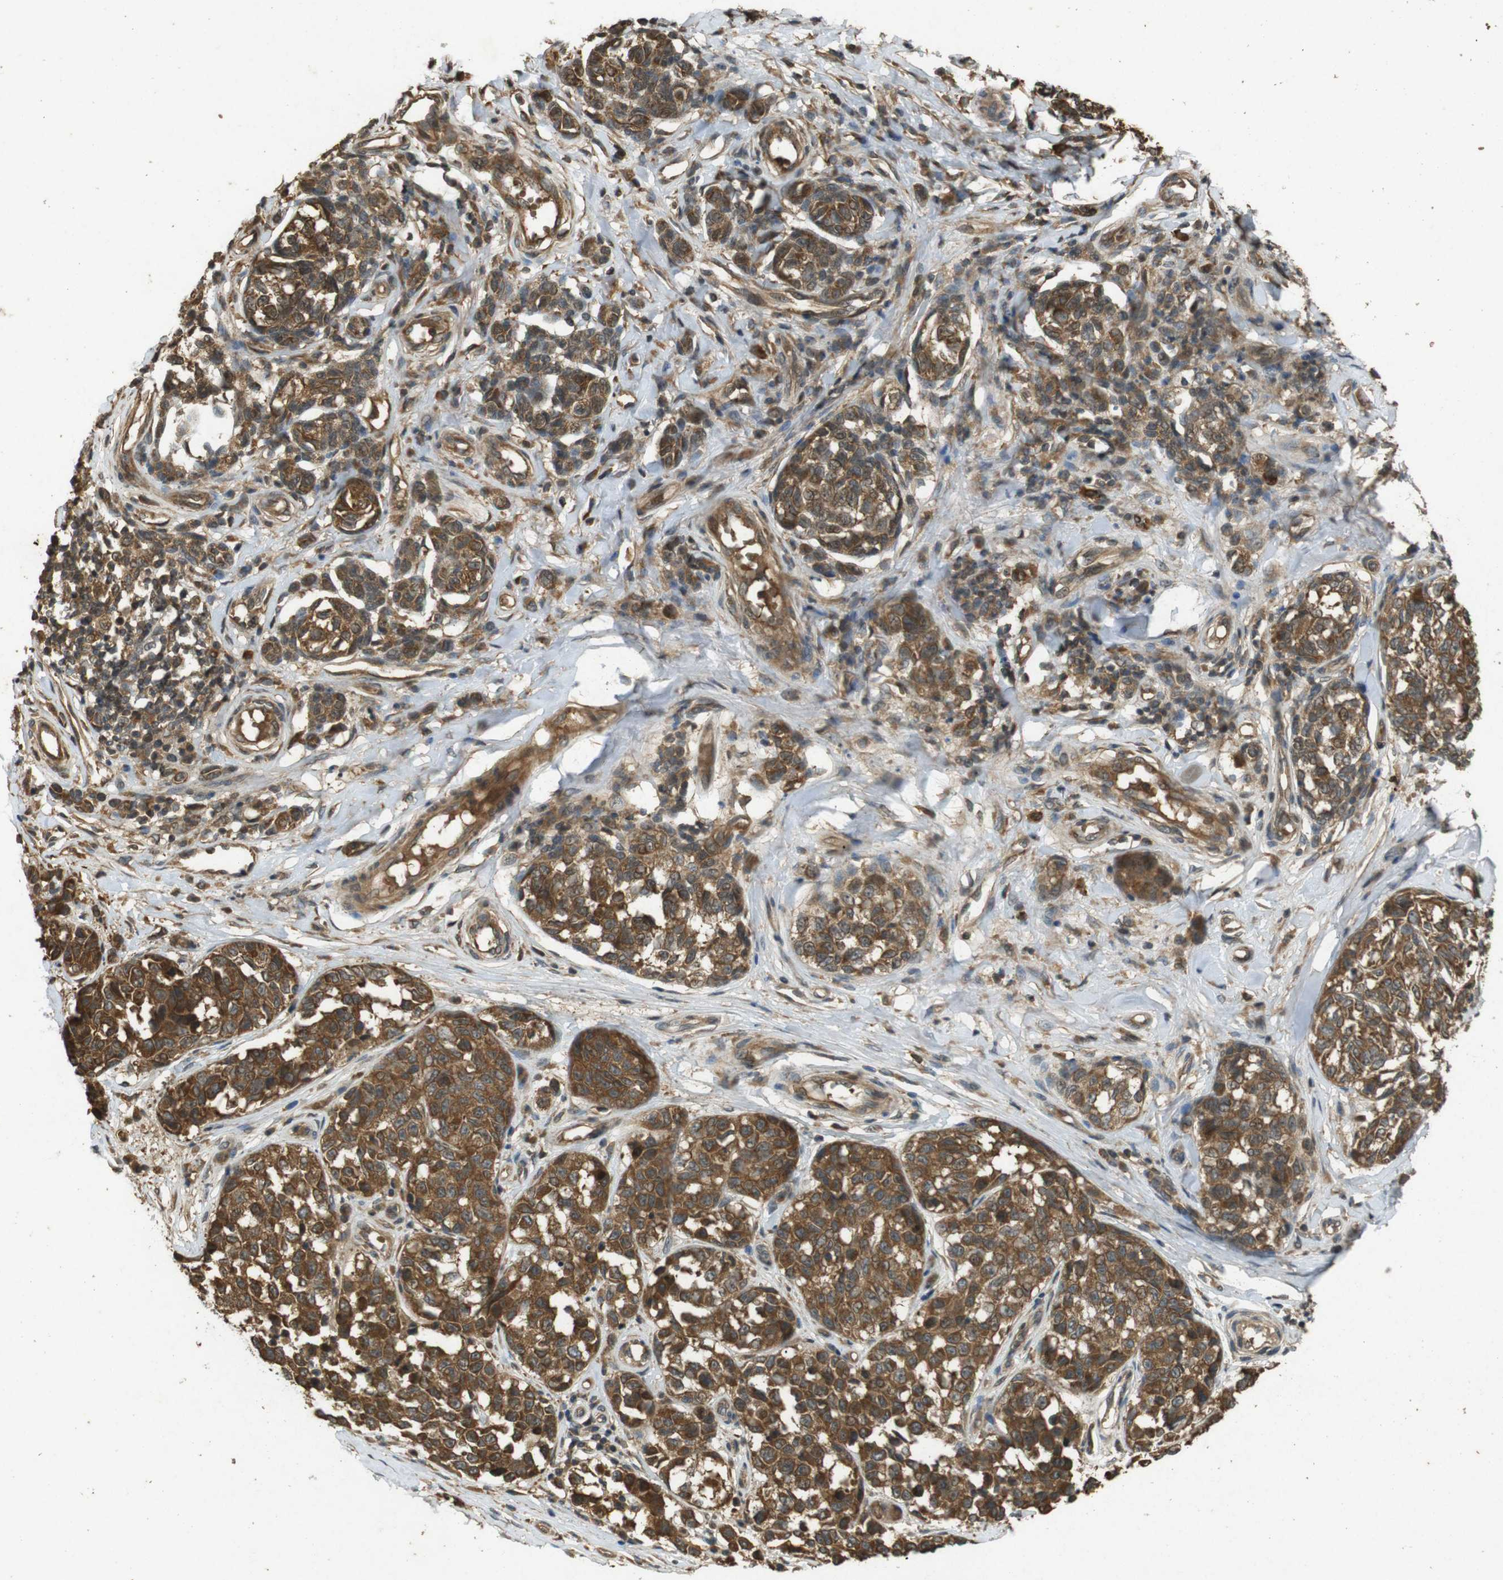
{"staining": {"intensity": "strong", "quantity": ">75%", "location": "cytoplasmic/membranous"}, "tissue": "melanoma", "cell_type": "Tumor cells", "image_type": "cancer", "snomed": [{"axis": "morphology", "description": "Malignant melanoma, NOS"}, {"axis": "topography", "description": "Skin"}], "caption": "Malignant melanoma tissue demonstrates strong cytoplasmic/membranous expression in about >75% of tumor cells The staining was performed using DAB, with brown indicating positive protein expression. Nuclei are stained blue with hematoxylin.", "gene": "TAP1", "patient": {"sex": "female", "age": 64}}